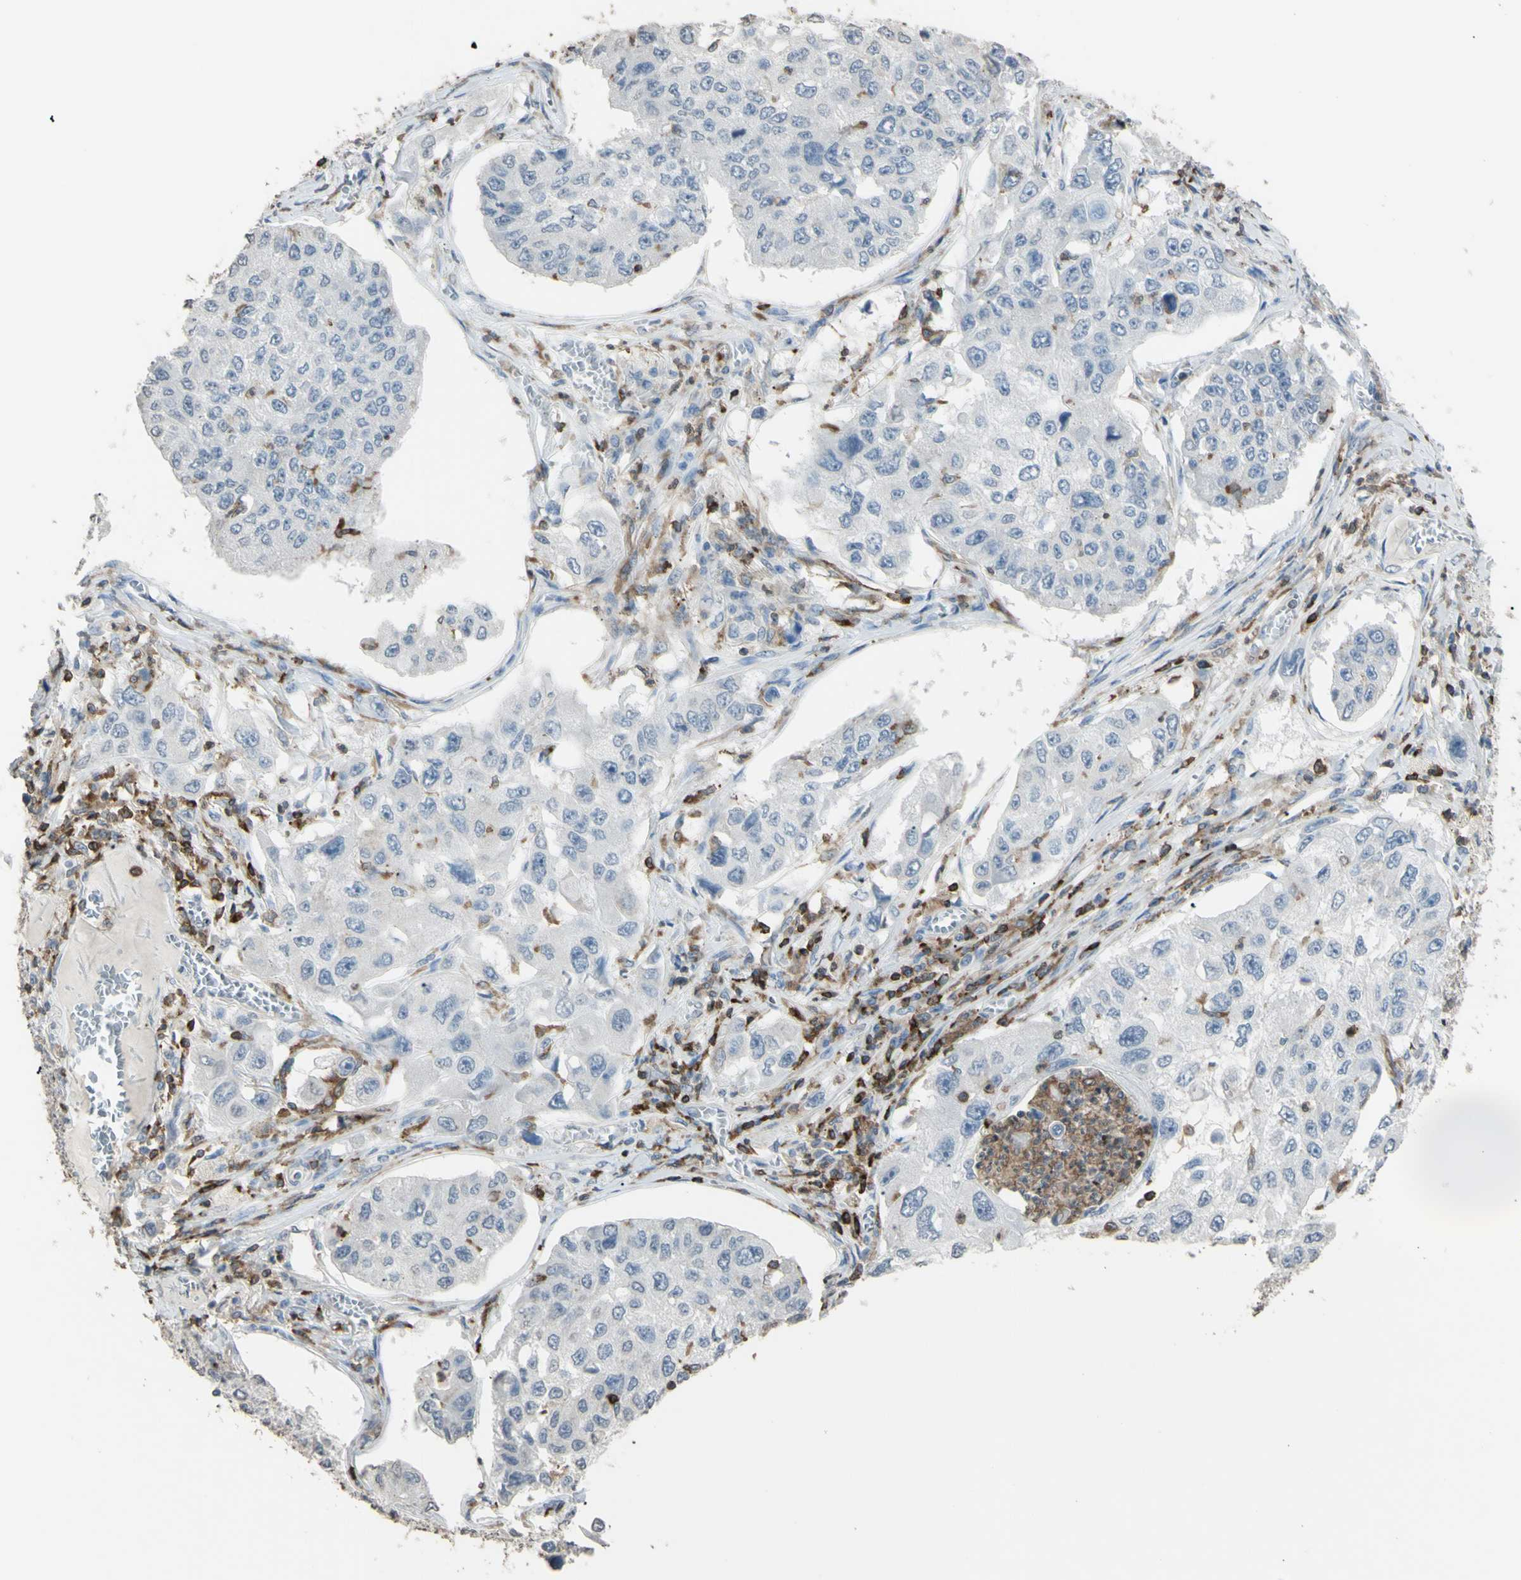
{"staining": {"intensity": "negative", "quantity": "none", "location": "none"}, "tissue": "lung cancer", "cell_type": "Tumor cells", "image_type": "cancer", "snomed": [{"axis": "morphology", "description": "Squamous cell carcinoma, NOS"}, {"axis": "topography", "description": "Lung"}], "caption": "This is a micrograph of immunohistochemistry (IHC) staining of lung cancer (squamous cell carcinoma), which shows no positivity in tumor cells.", "gene": "PSTPIP1", "patient": {"sex": "male", "age": 71}}